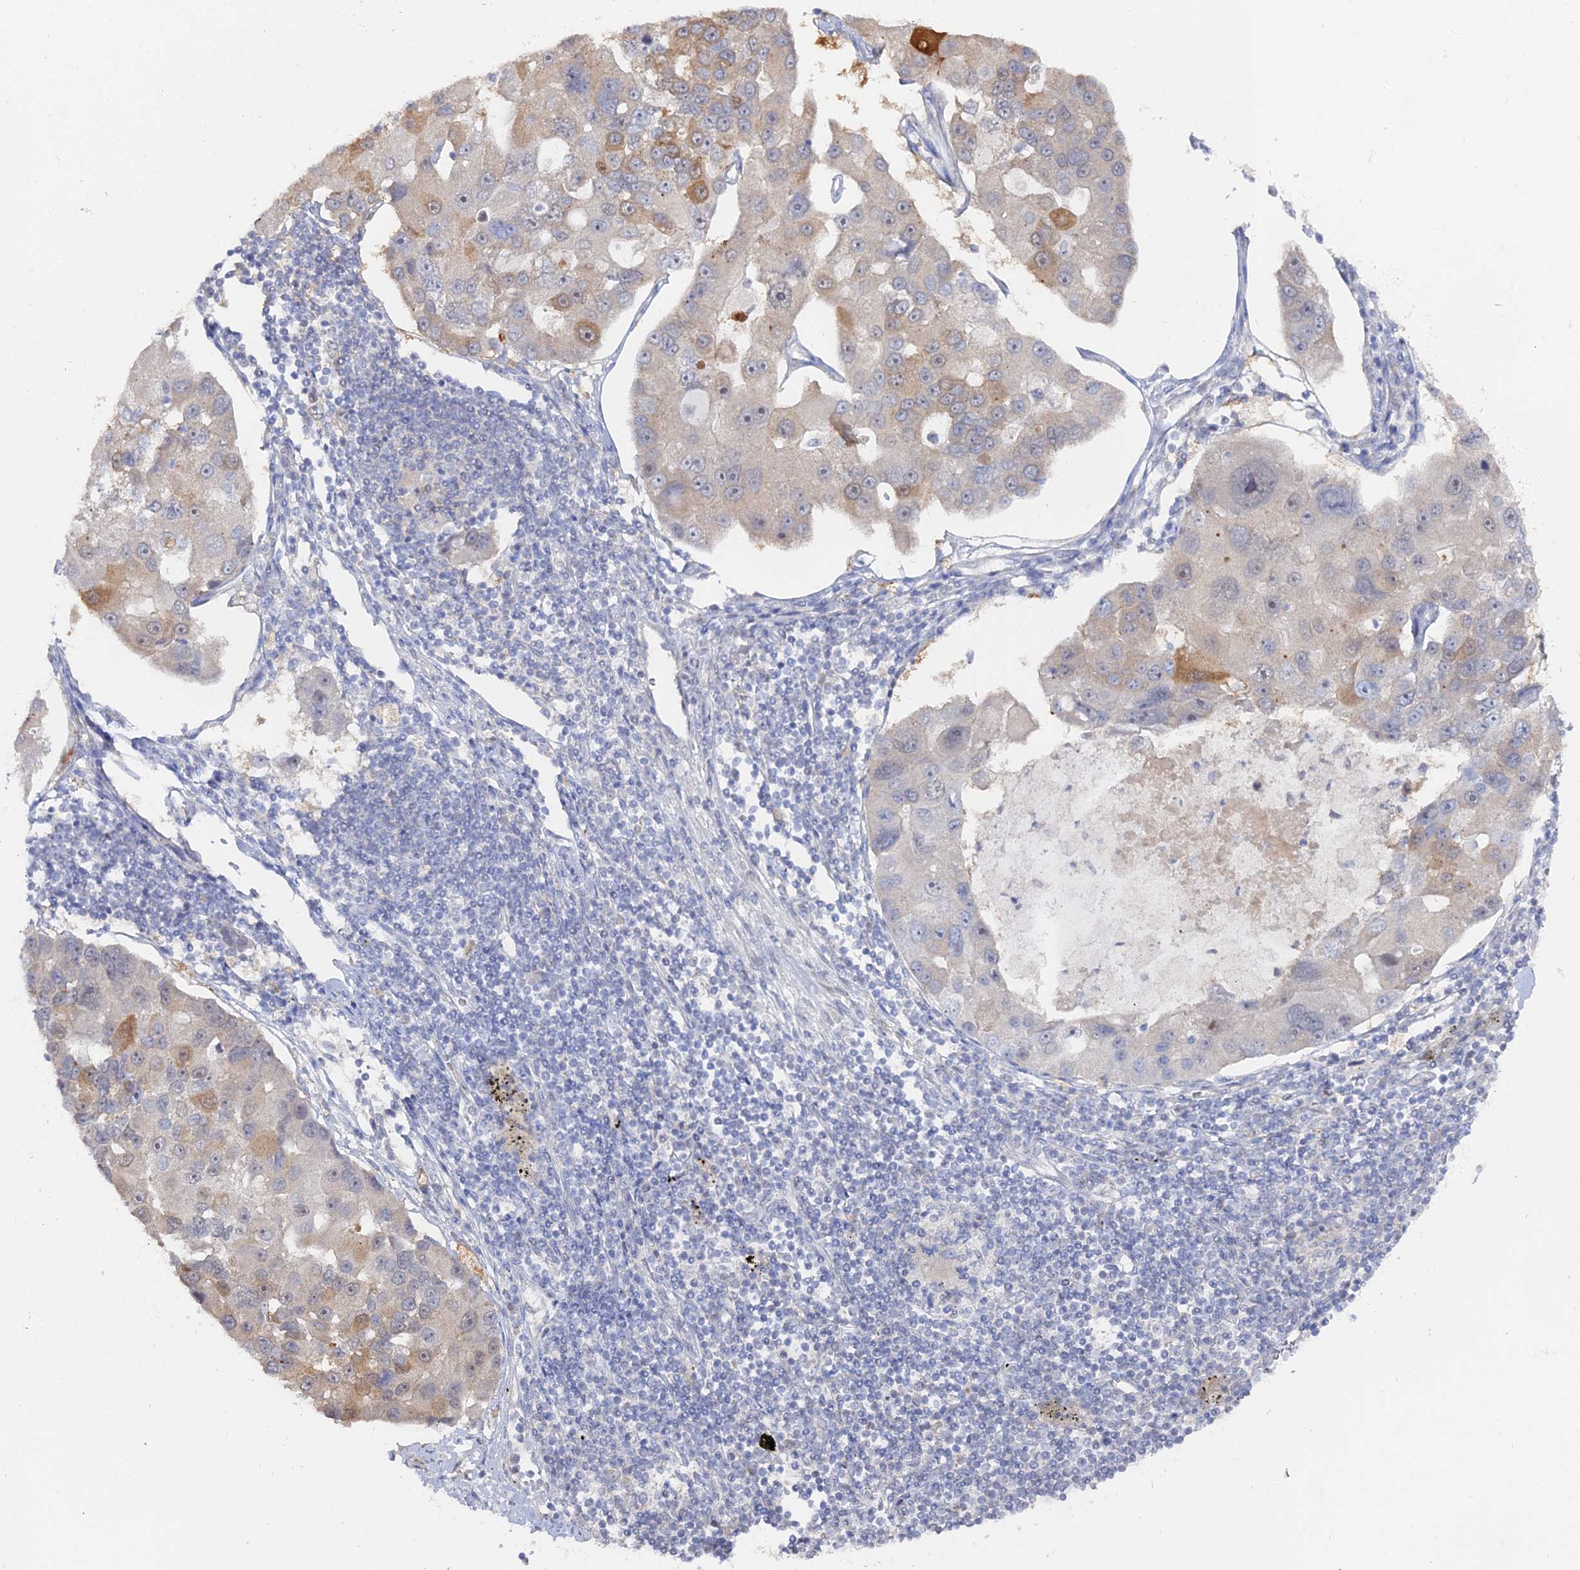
{"staining": {"intensity": "moderate", "quantity": "<25%", "location": "cytoplasmic/membranous"}, "tissue": "lung cancer", "cell_type": "Tumor cells", "image_type": "cancer", "snomed": [{"axis": "morphology", "description": "Adenocarcinoma, NOS"}, {"axis": "topography", "description": "Lung"}], "caption": "Lung cancer tissue reveals moderate cytoplasmic/membranous staining in approximately <25% of tumor cells", "gene": "THAP4", "patient": {"sex": "female", "age": 54}}